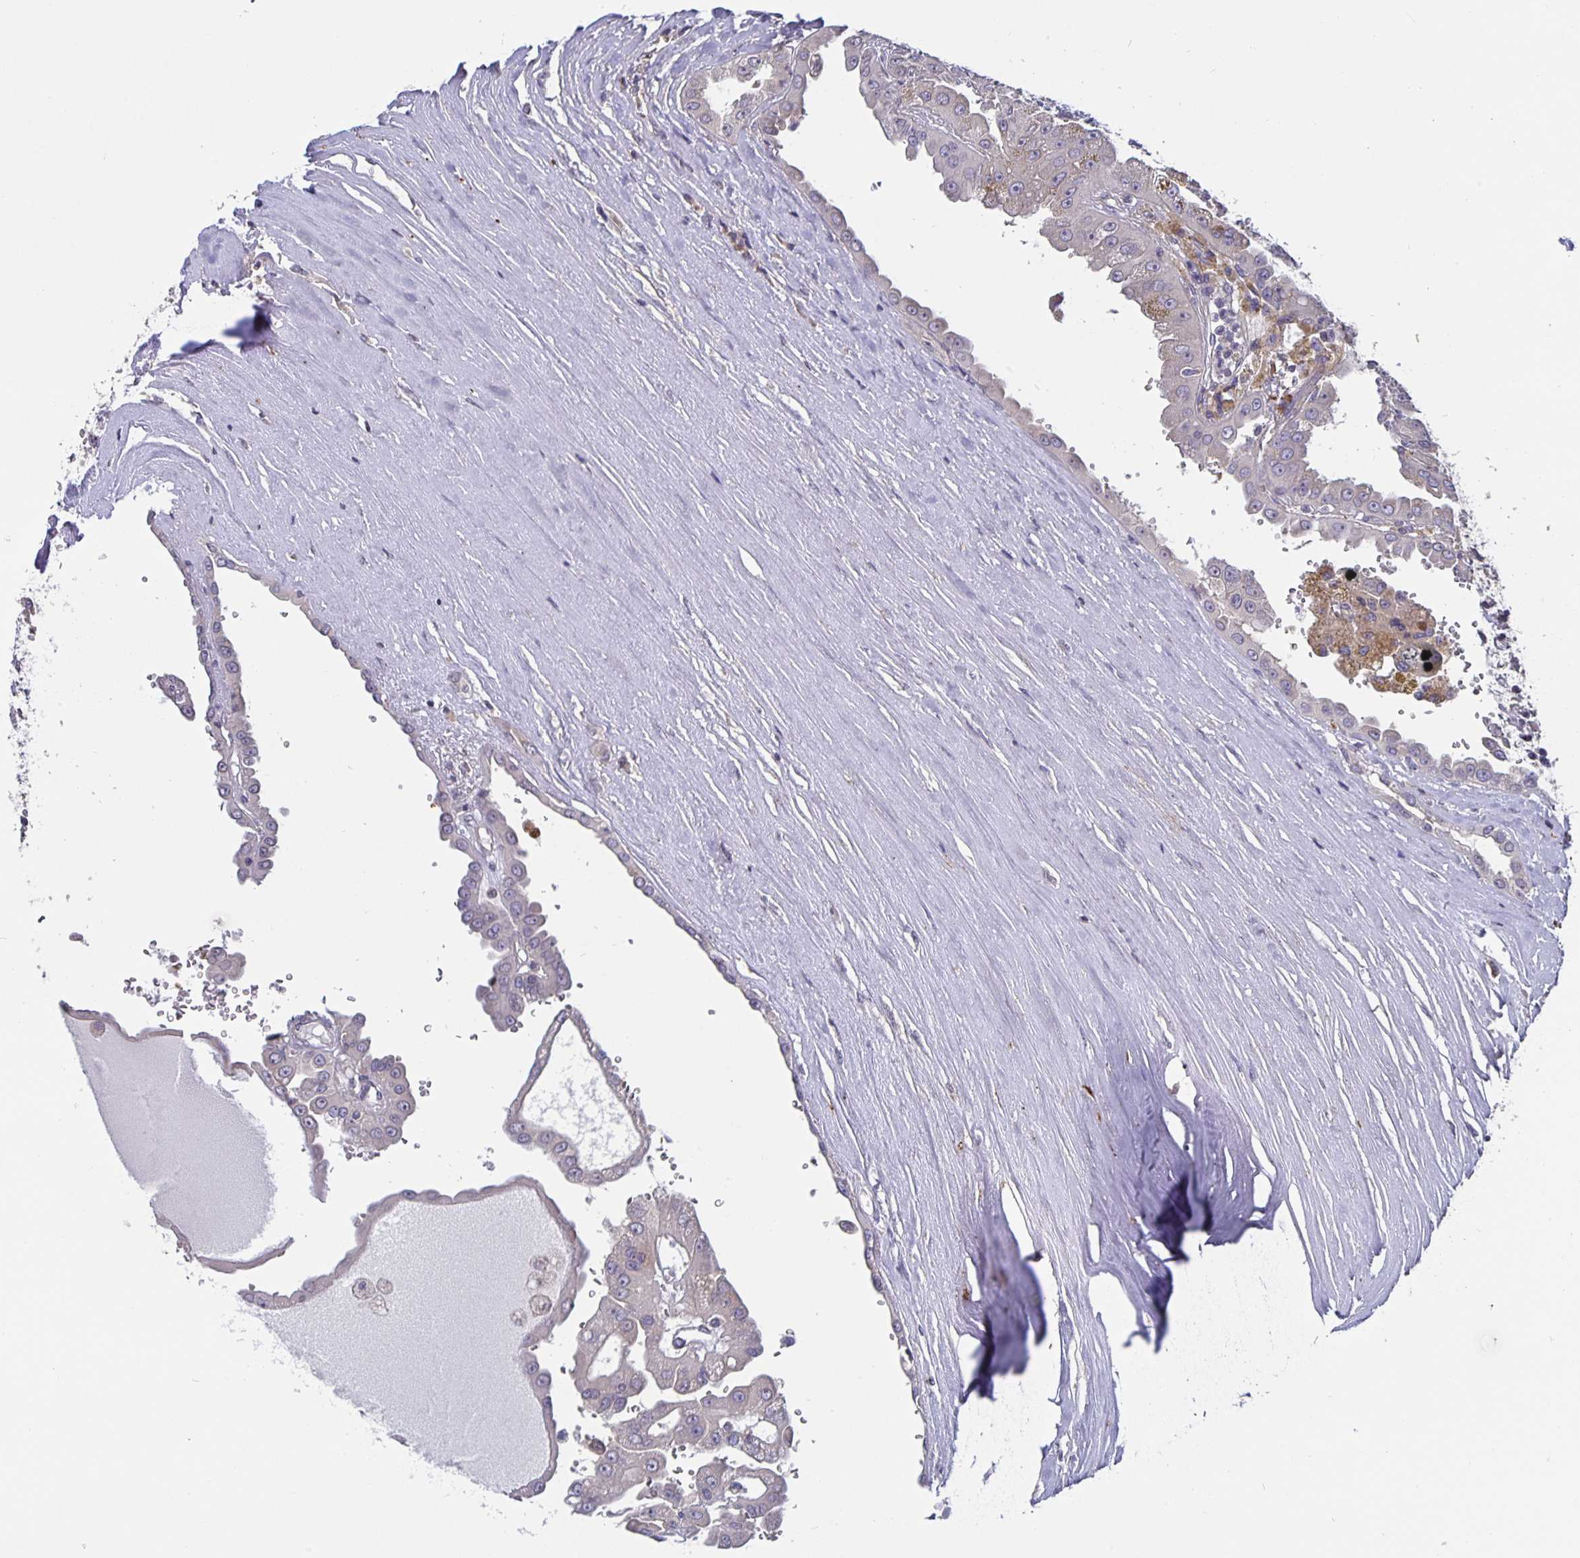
{"staining": {"intensity": "negative", "quantity": "none", "location": "none"}, "tissue": "renal cancer", "cell_type": "Tumor cells", "image_type": "cancer", "snomed": [{"axis": "morphology", "description": "Adenocarcinoma, NOS"}, {"axis": "topography", "description": "Kidney"}], "caption": "DAB immunohistochemical staining of human adenocarcinoma (renal) reveals no significant expression in tumor cells.", "gene": "FEM1C", "patient": {"sex": "male", "age": 58}}